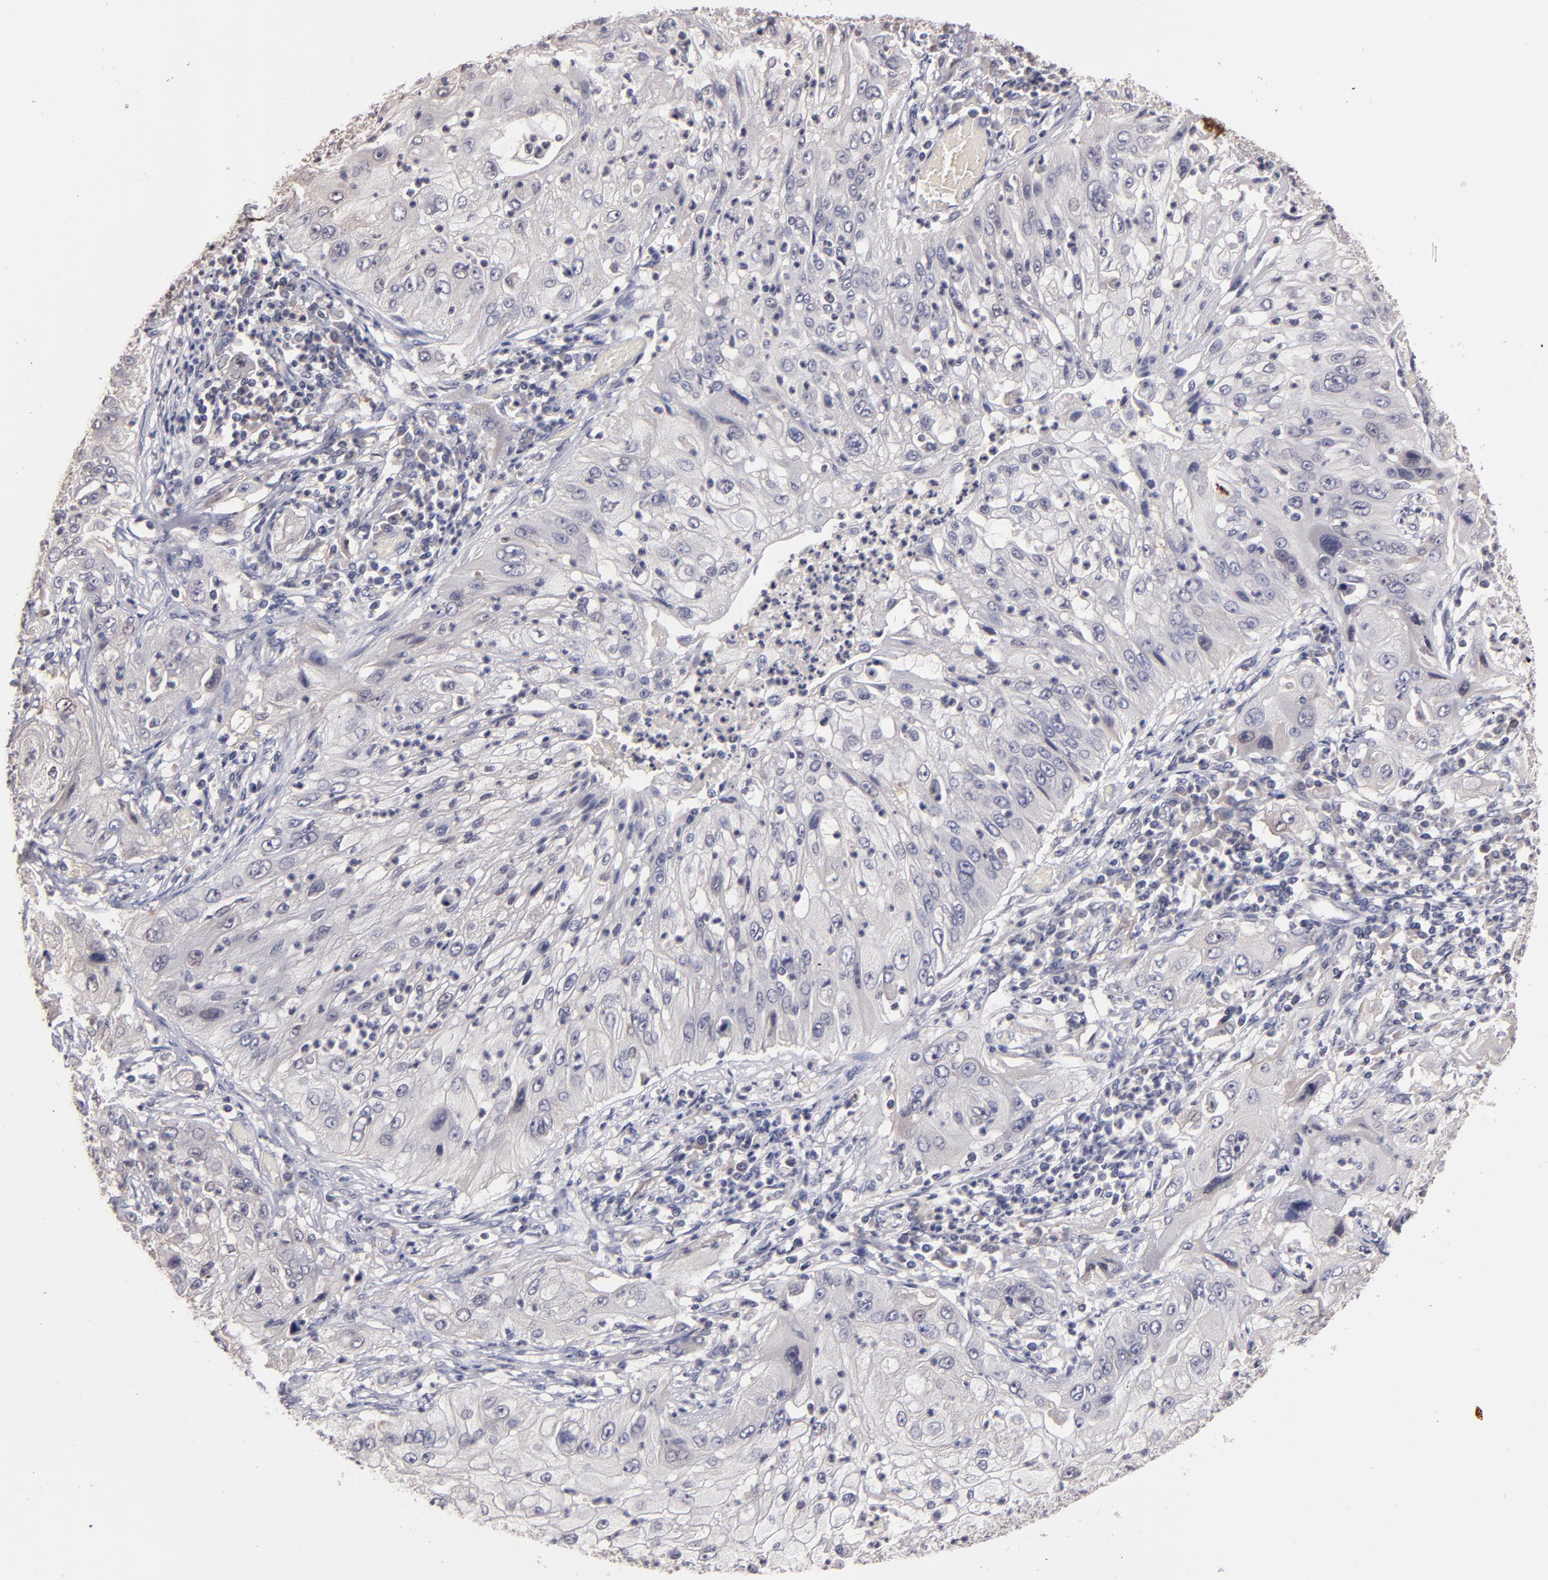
{"staining": {"intensity": "negative", "quantity": "none", "location": "none"}, "tissue": "lung cancer", "cell_type": "Tumor cells", "image_type": "cancer", "snomed": [{"axis": "morphology", "description": "Inflammation, NOS"}, {"axis": "morphology", "description": "Squamous cell carcinoma, NOS"}, {"axis": "topography", "description": "Lymph node"}, {"axis": "topography", "description": "Soft tissue"}, {"axis": "topography", "description": "Lung"}], "caption": "This is a histopathology image of immunohistochemistry staining of squamous cell carcinoma (lung), which shows no positivity in tumor cells.", "gene": "S100A1", "patient": {"sex": "male", "age": 66}}